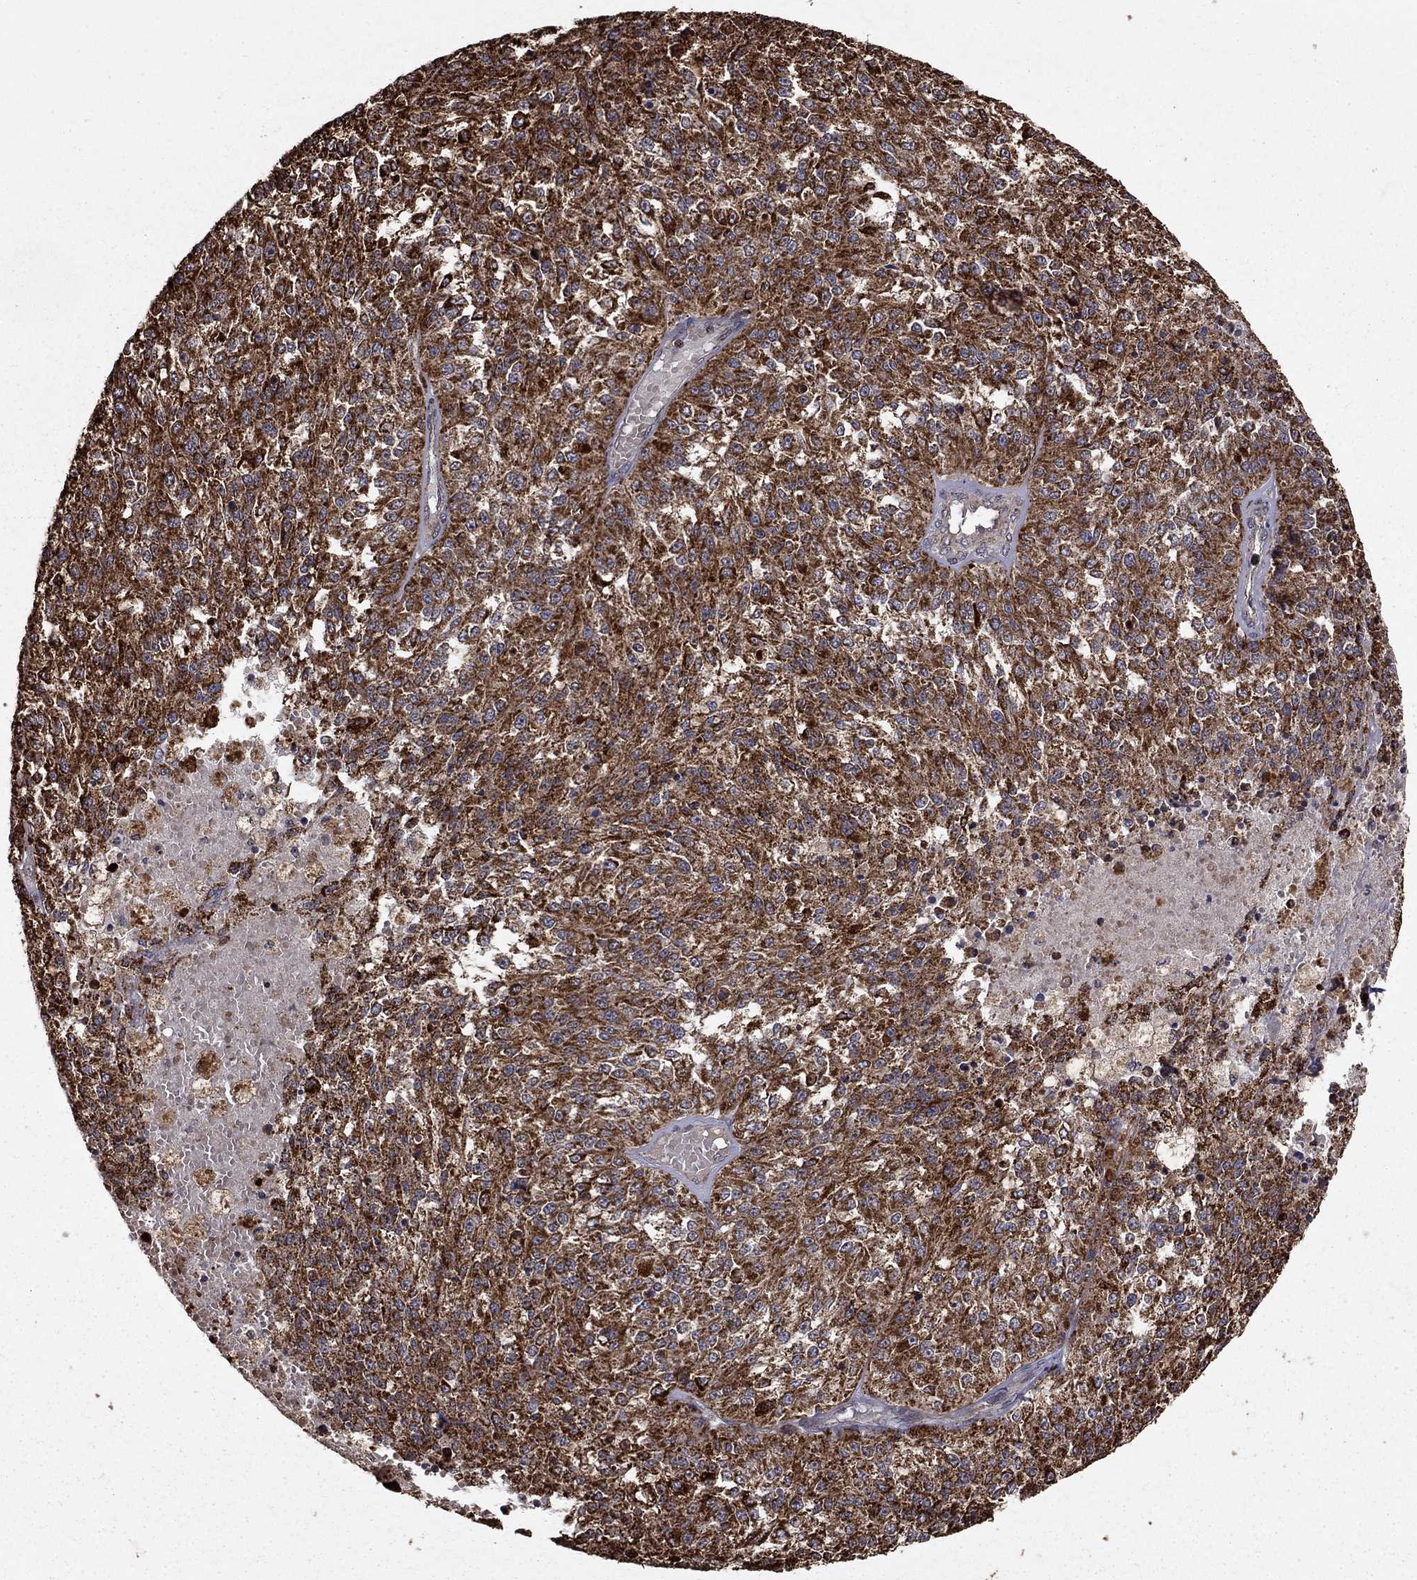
{"staining": {"intensity": "strong", "quantity": ">75%", "location": "cytoplasmic/membranous"}, "tissue": "melanoma", "cell_type": "Tumor cells", "image_type": "cancer", "snomed": [{"axis": "morphology", "description": "Malignant melanoma, Metastatic site"}, {"axis": "topography", "description": "Lymph node"}], "caption": "The photomicrograph demonstrates a brown stain indicating the presence of a protein in the cytoplasmic/membranous of tumor cells in melanoma. Immunohistochemistry stains the protein of interest in brown and the nuclei are stained blue.", "gene": "ACOT13", "patient": {"sex": "female", "age": 64}}